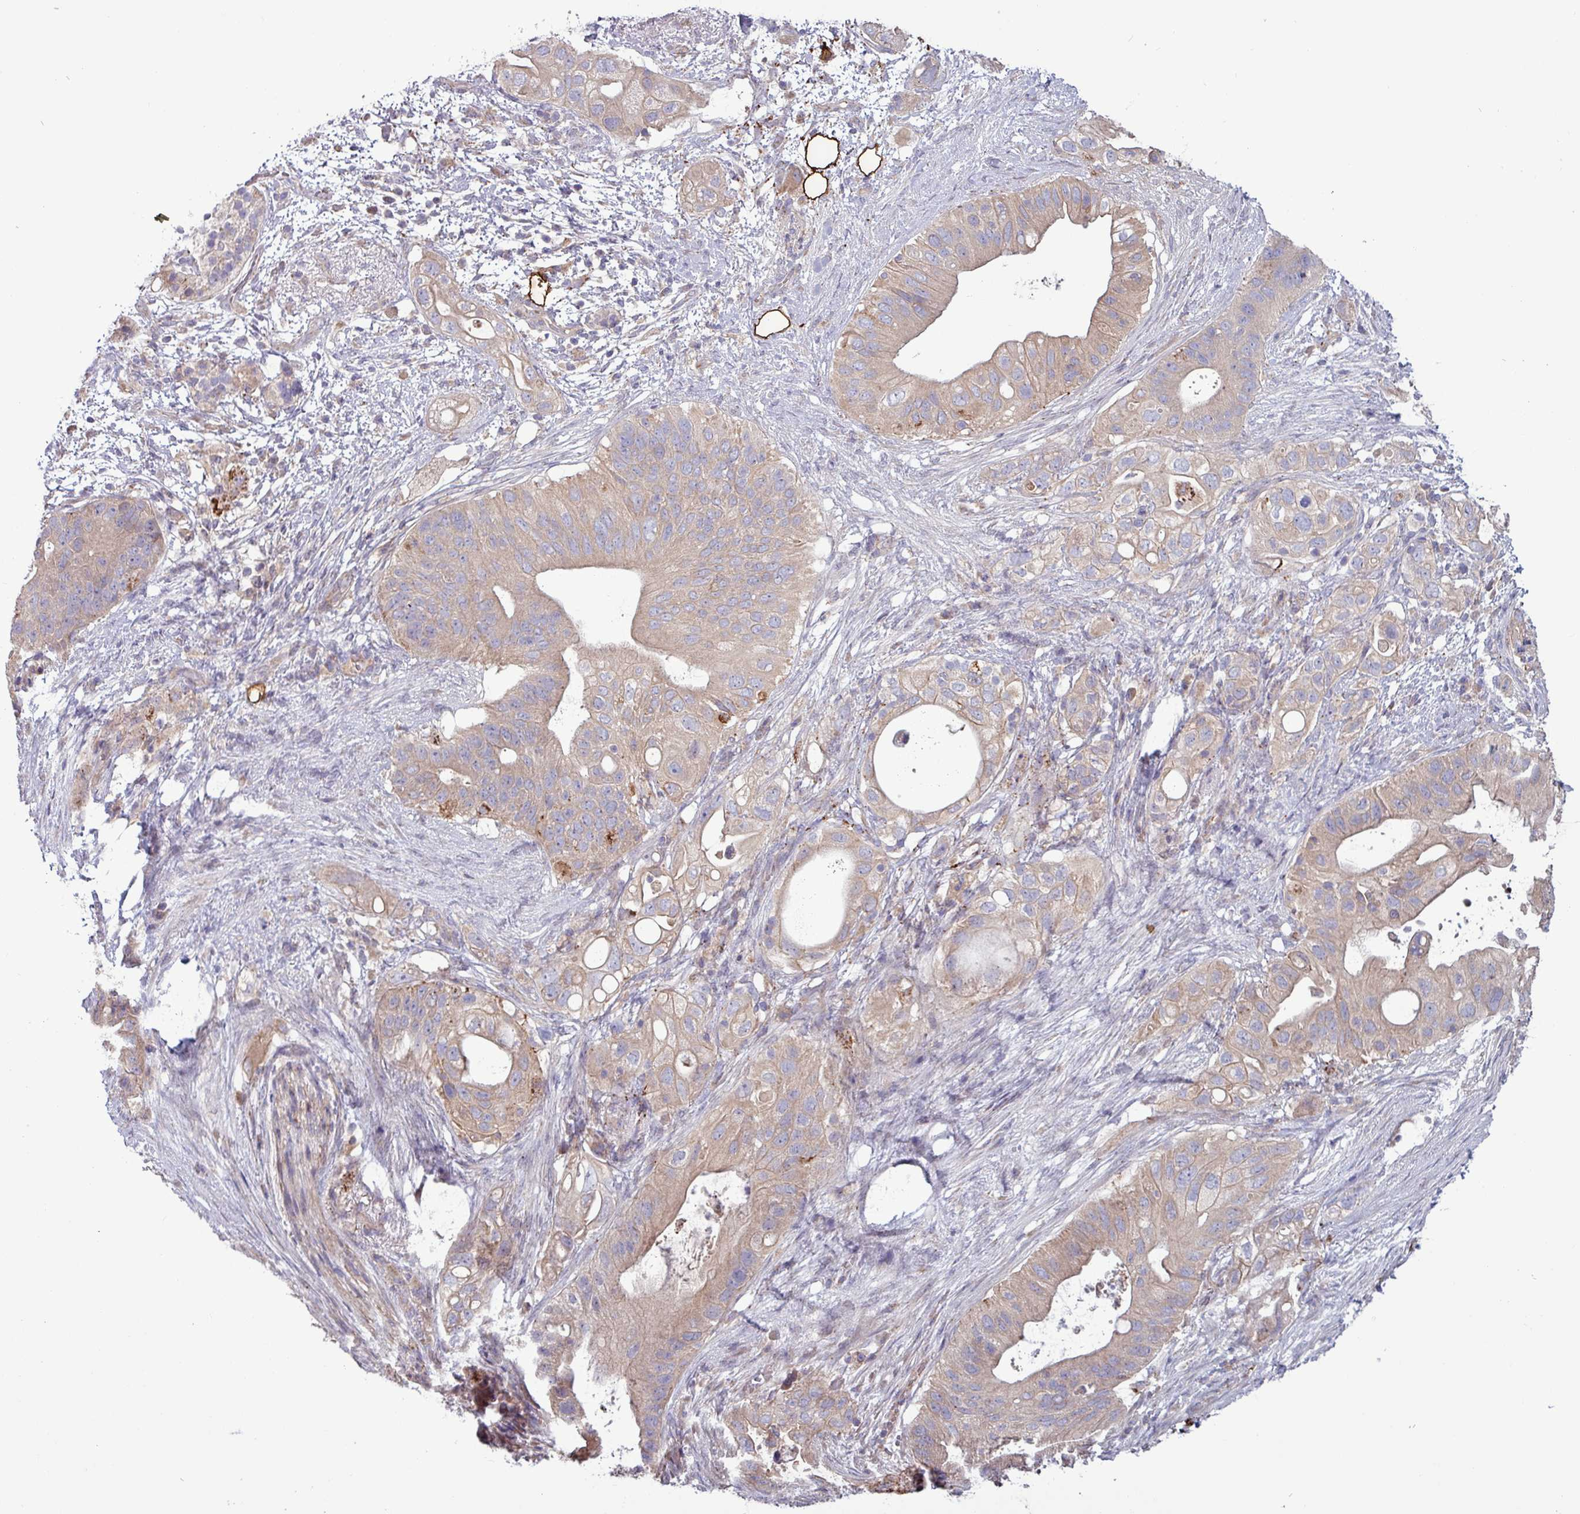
{"staining": {"intensity": "weak", "quantity": ">75%", "location": "cytoplasmic/membranous"}, "tissue": "pancreatic cancer", "cell_type": "Tumor cells", "image_type": "cancer", "snomed": [{"axis": "morphology", "description": "Adenocarcinoma, NOS"}, {"axis": "topography", "description": "Pancreas"}], "caption": "Approximately >75% of tumor cells in human pancreatic cancer demonstrate weak cytoplasmic/membranous protein staining as visualized by brown immunohistochemical staining.", "gene": "PLIN2", "patient": {"sex": "female", "age": 72}}